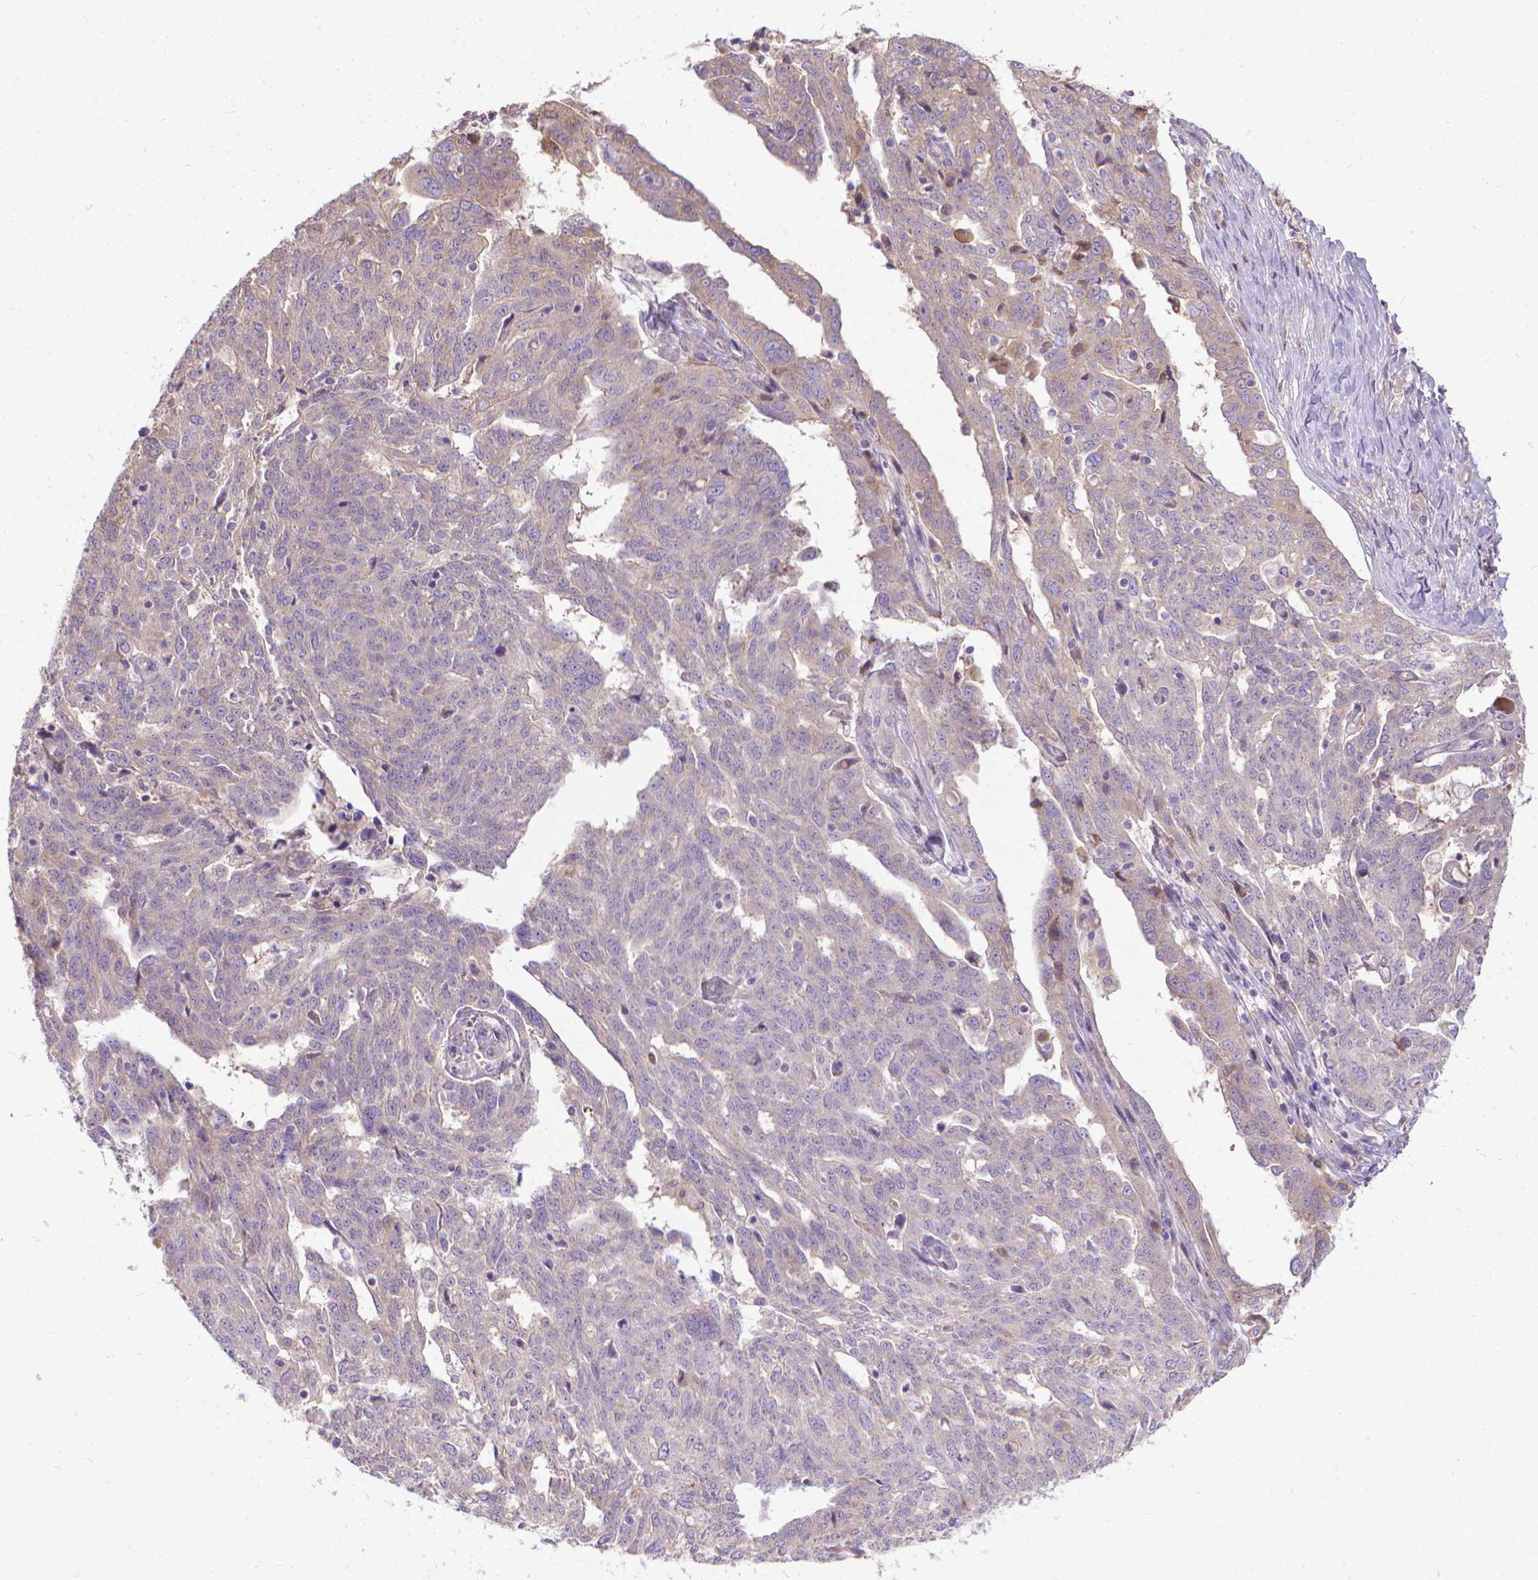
{"staining": {"intensity": "negative", "quantity": "none", "location": "none"}, "tissue": "ovarian cancer", "cell_type": "Tumor cells", "image_type": "cancer", "snomed": [{"axis": "morphology", "description": "Cystadenocarcinoma, serous, NOS"}, {"axis": "topography", "description": "Ovary"}], "caption": "Immunohistochemistry of human ovarian serous cystadenocarcinoma reveals no expression in tumor cells. (DAB immunohistochemistry (IHC) visualized using brightfield microscopy, high magnification).", "gene": "CFAP299", "patient": {"sex": "female", "age": 67}}